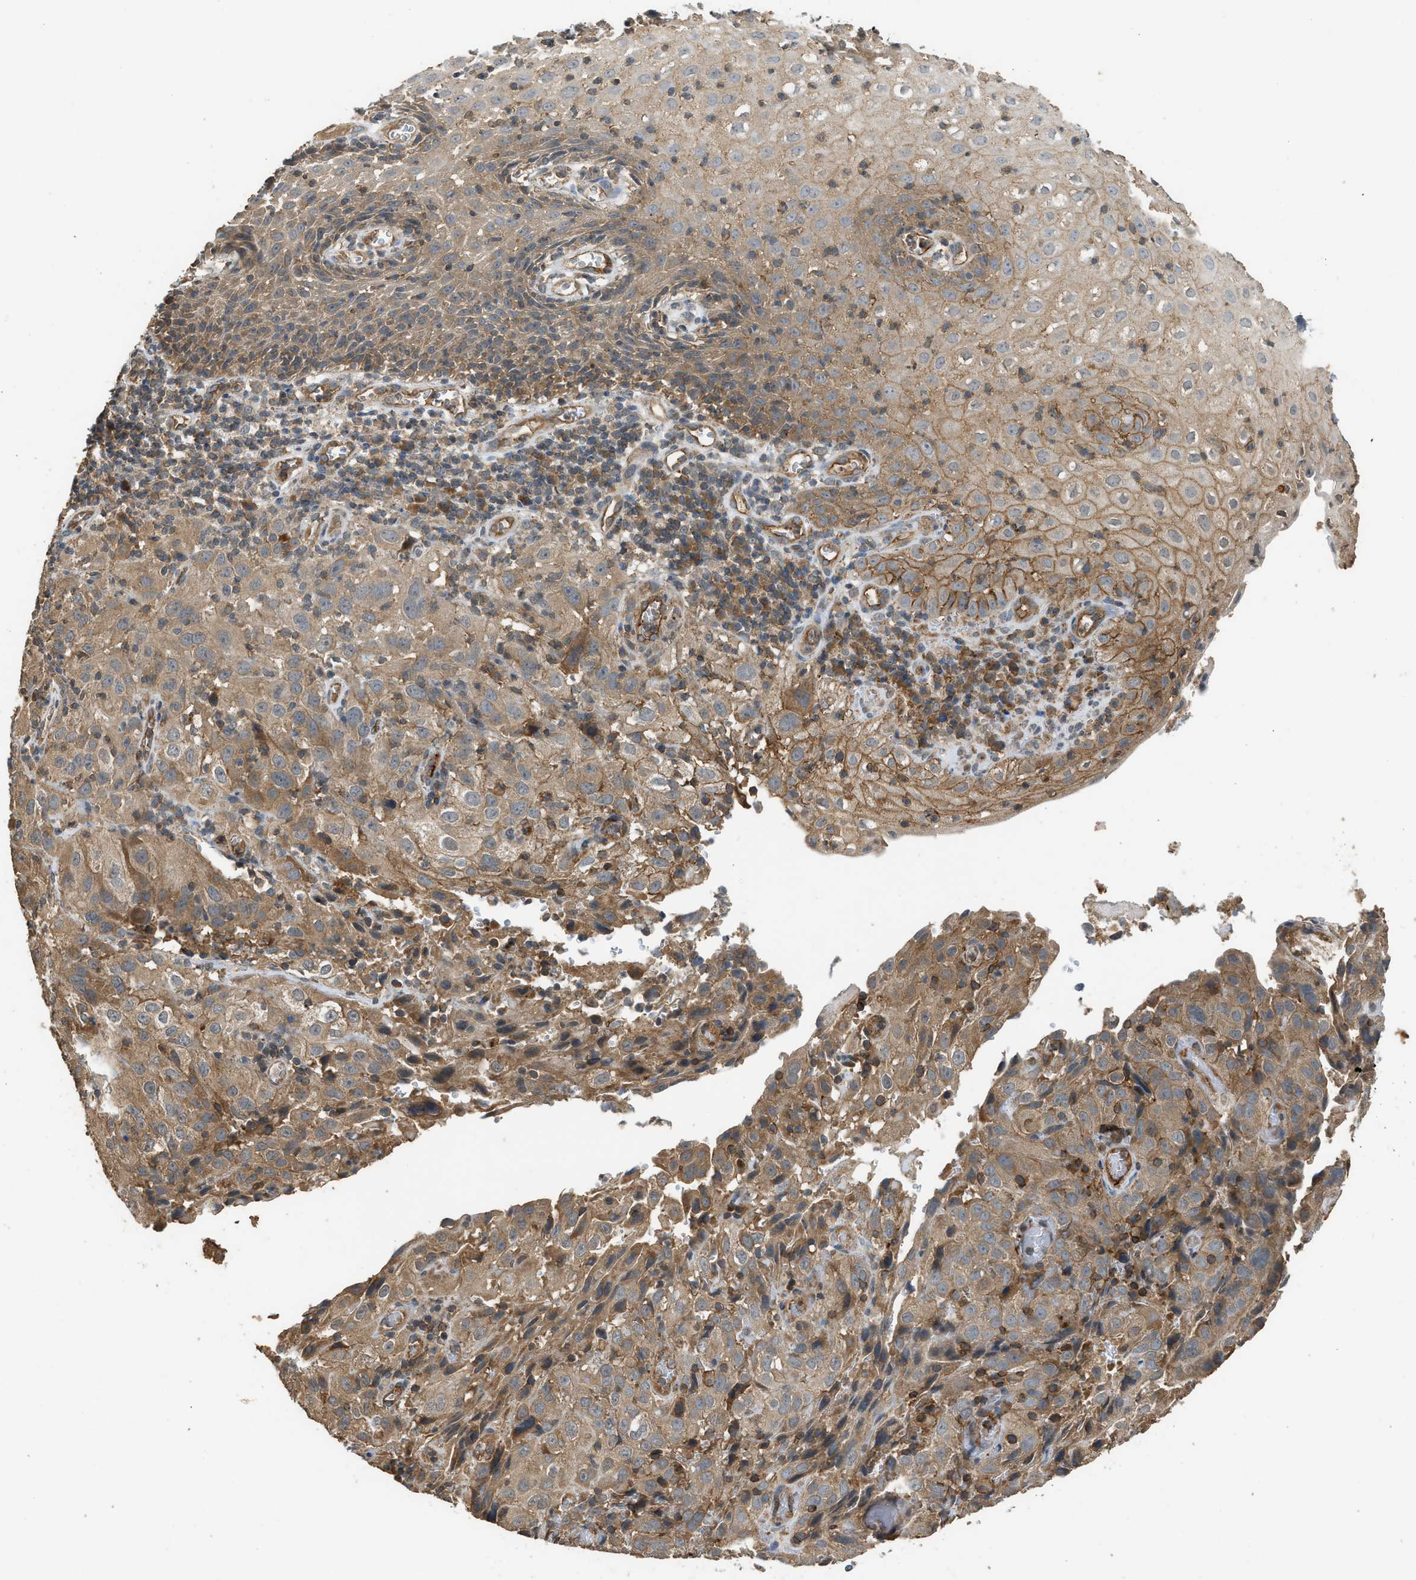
{"staining": {"intensity": "moderate", "quantity": ">75%", "location": "cytoplasmic/membranous"}, "tissue": "cervical cancer", "cell_type": "Tumor cells", "image_type": "cancer", "snomed": [{"axis": "morphology", "description": "Squamous cell carcinoma, NOS"}, {"axis": "topography", "description": "Cervix"}], "caption": "Protein staining demonstrates moderate cytoplasmic/membranous expression in approximately >75% of tumor cells in cervical cancer. Nuclei are stained in blue.", "gene": "HIP1R", "patient": {"sex": "female", "age": 32}}